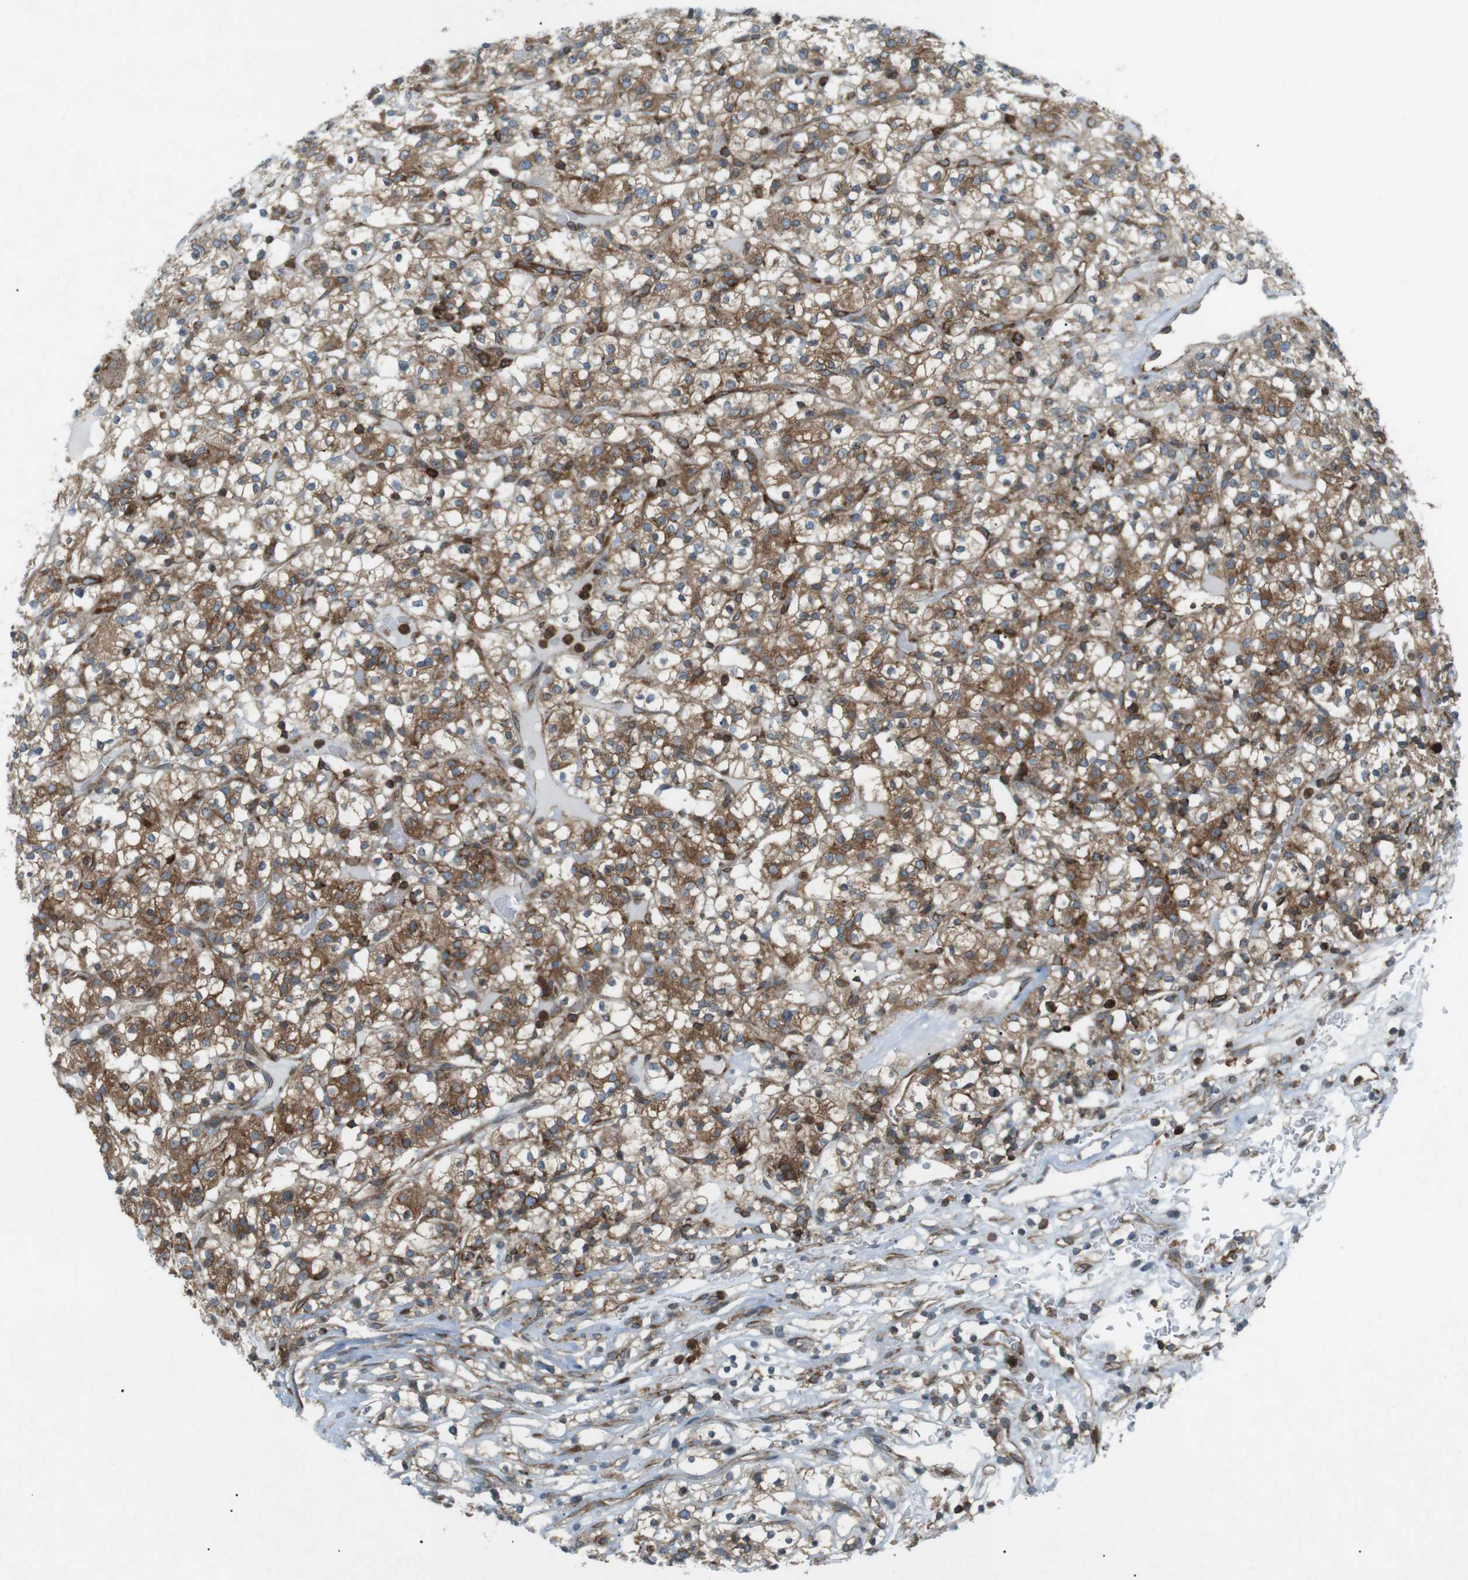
{"staining": {"intensity": "moderate", "quantity": ">75%", "location": "cytoplasmic/membranous"}, "tissue": "renal cancer", "cell_type": "Tumor cells", "image_type": "cancer", "snomed": [{"axis": "morphology", "description": "Normal tissue, NOS"}, {"axis": "morphology", "description": "Adenocarcinoma, NOS"}, {"axis": "topography", "description": "Kidney"}], "caption": "A high-resolution micrograph shows immunohistochemistry staining of renal cancer, which exhibits moderate cytoplasmic/membranous expression in approximately >75% of tumor cells. The protein is shown in brown color, while the nuclei are stained blue.", "gene": "FLII", "patient": {"sex": "female", "age": 72}}